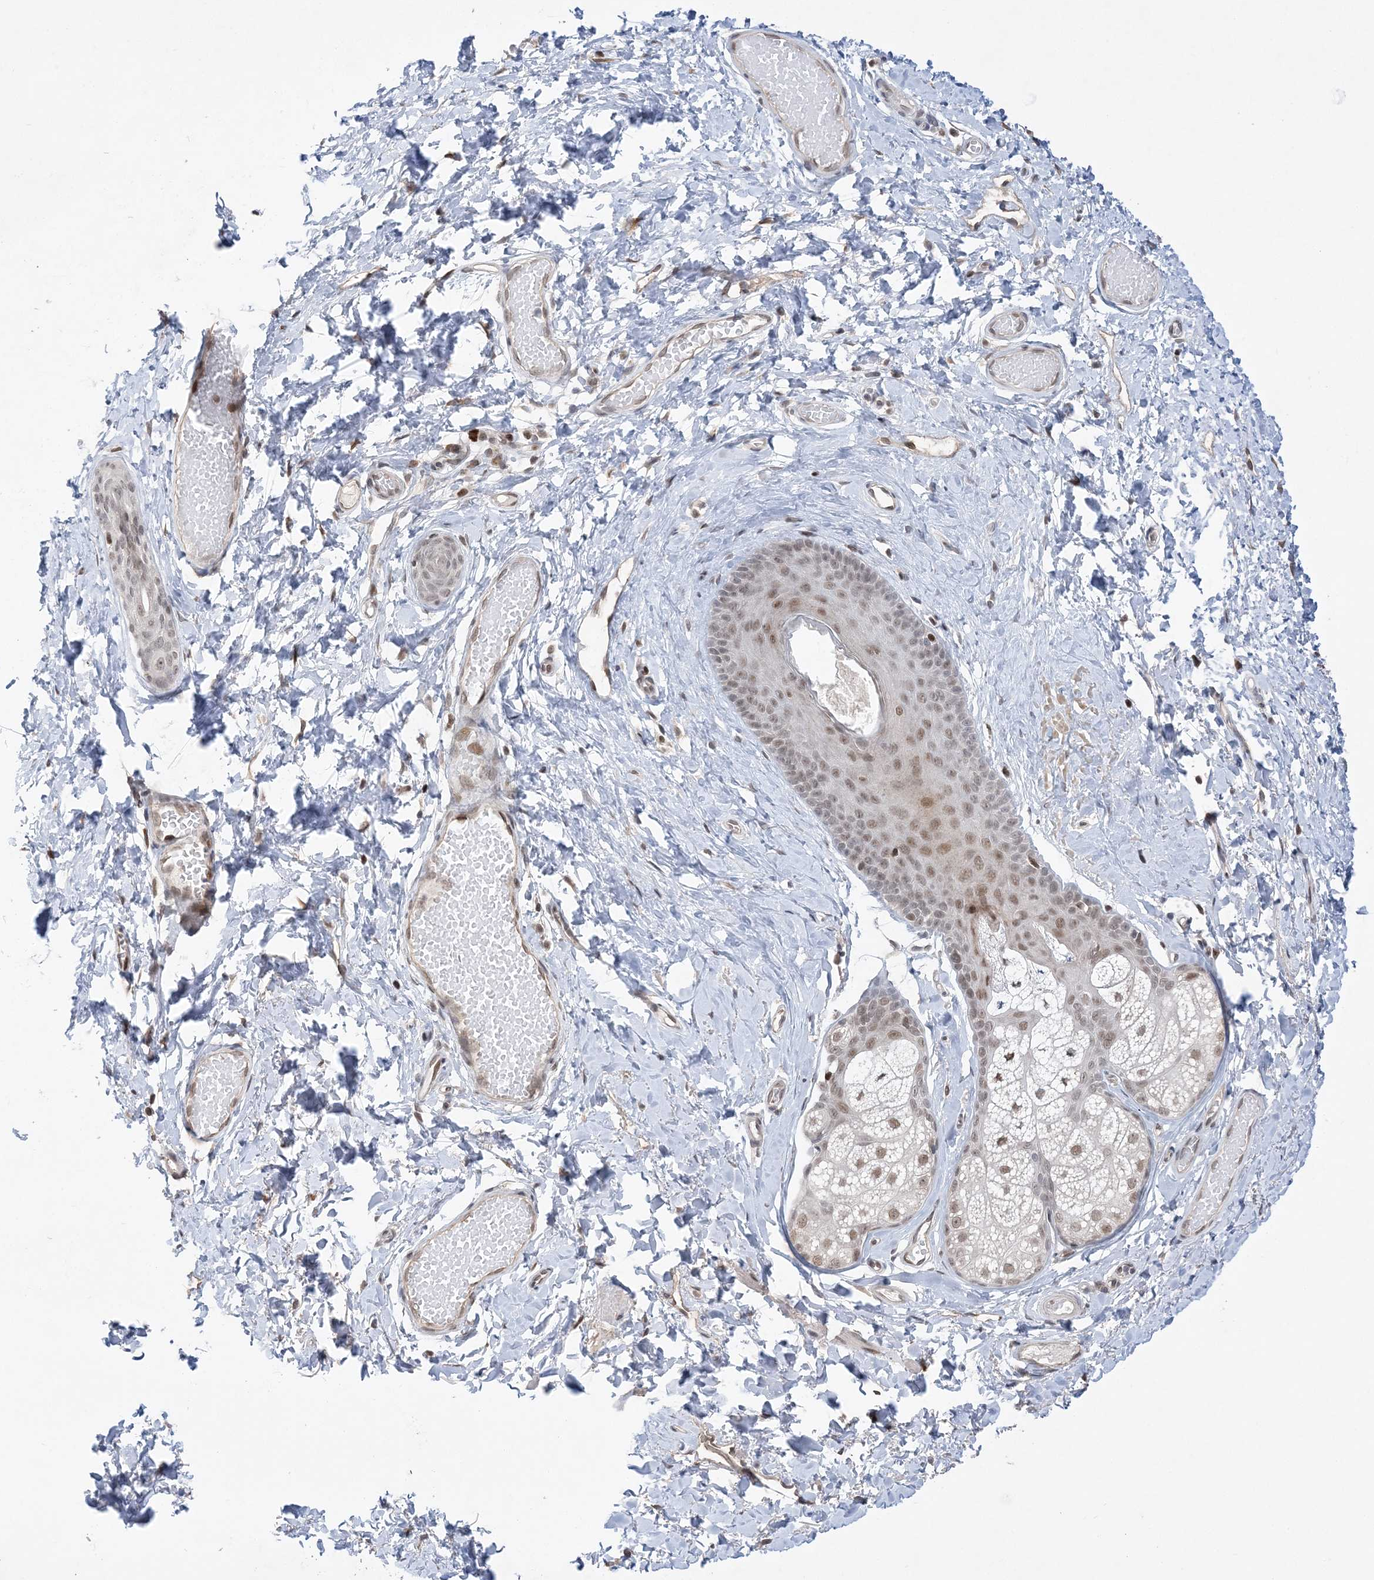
{"staining": {"intensity": "moderate", "quantity": ">75%", "location": "cytoplasmic/membranous,nuclear"}, "tissue": "skin", "cell_type": "Epidermal cells", "image_type": "normal", "snomed": [{"axis": "morphology", "description": "Normal tissue, NOS"}, {"axis": "morphology", "description": "Inflammation, NOS"}, {"axis": "topography", "description": "Vulva"}], "caption": "Immunohistochemistry (IHC) (DAB (3,3'-diaminobenzidine)) staining of unremarkable skin shows moderate cytoplasmic/membranous,nuclear protein positivity in about >75% of epidermal cells. The staining was performed using DAB (3,3'-diaminobenzidine), with brown indicating positive protein expression. Nuclei are stained blue with hematoxylin.", "gene": "WAC", "patient": {"sex": "female", "age": 84}}